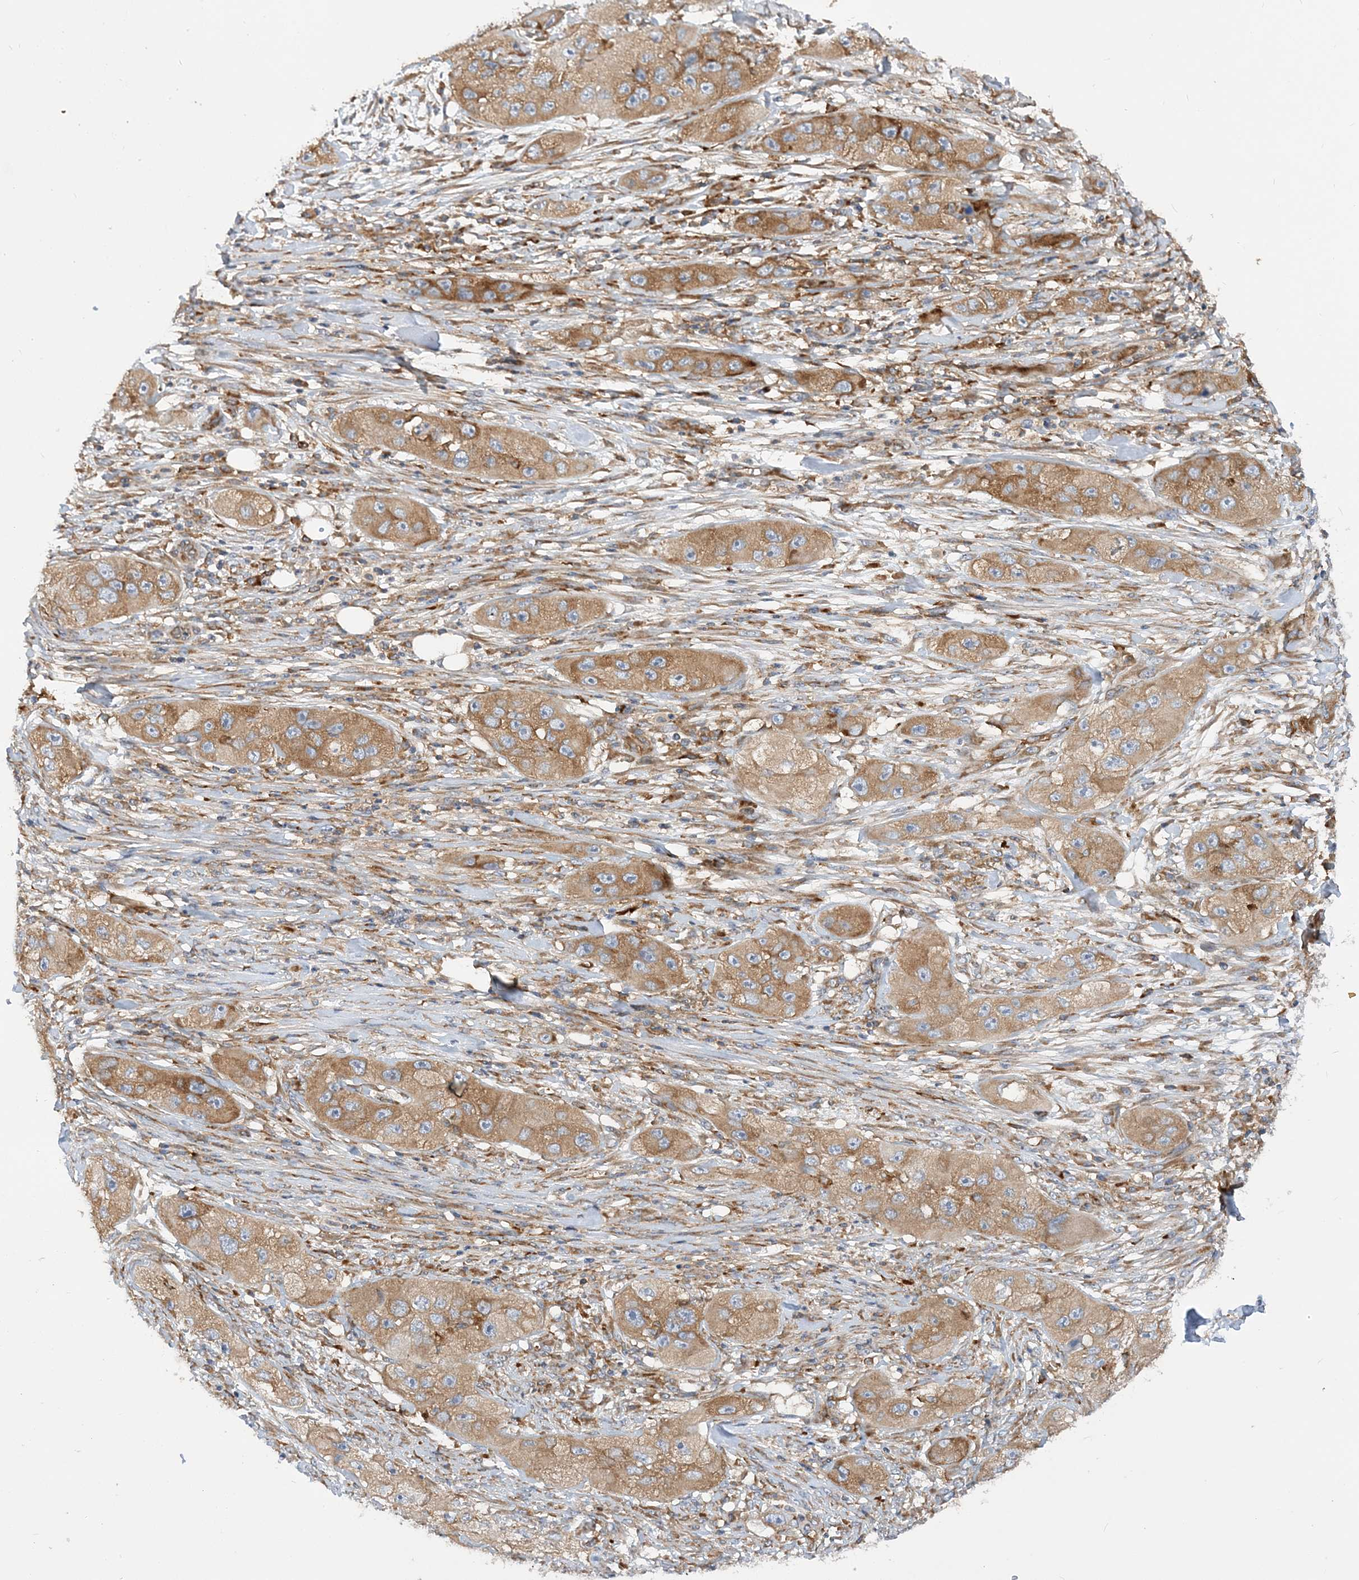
{"staining": {"intensity": "moderate", "quantity": ">75%", "location": "cytoplasmic/membranous"}, "tissue": "skin cancer", "cell_type": "Tumor cells", "image_type": "cancer", "snomed": [{"axis": "morphology", "description": "Squamous cell carcinoma, NOS"}, {"axis": "topography", "description": "Skin"}, {"axis": "topography", "description": "Subcutis"}], "caption": "This is a histology image of immunohistochemistry staining of skin cancer, which shows moderate positivity in the cytoplasmic/membranous of tumor cells.", "gene": "LARP4B", "patient": {"sex": "male", "age": 73}}